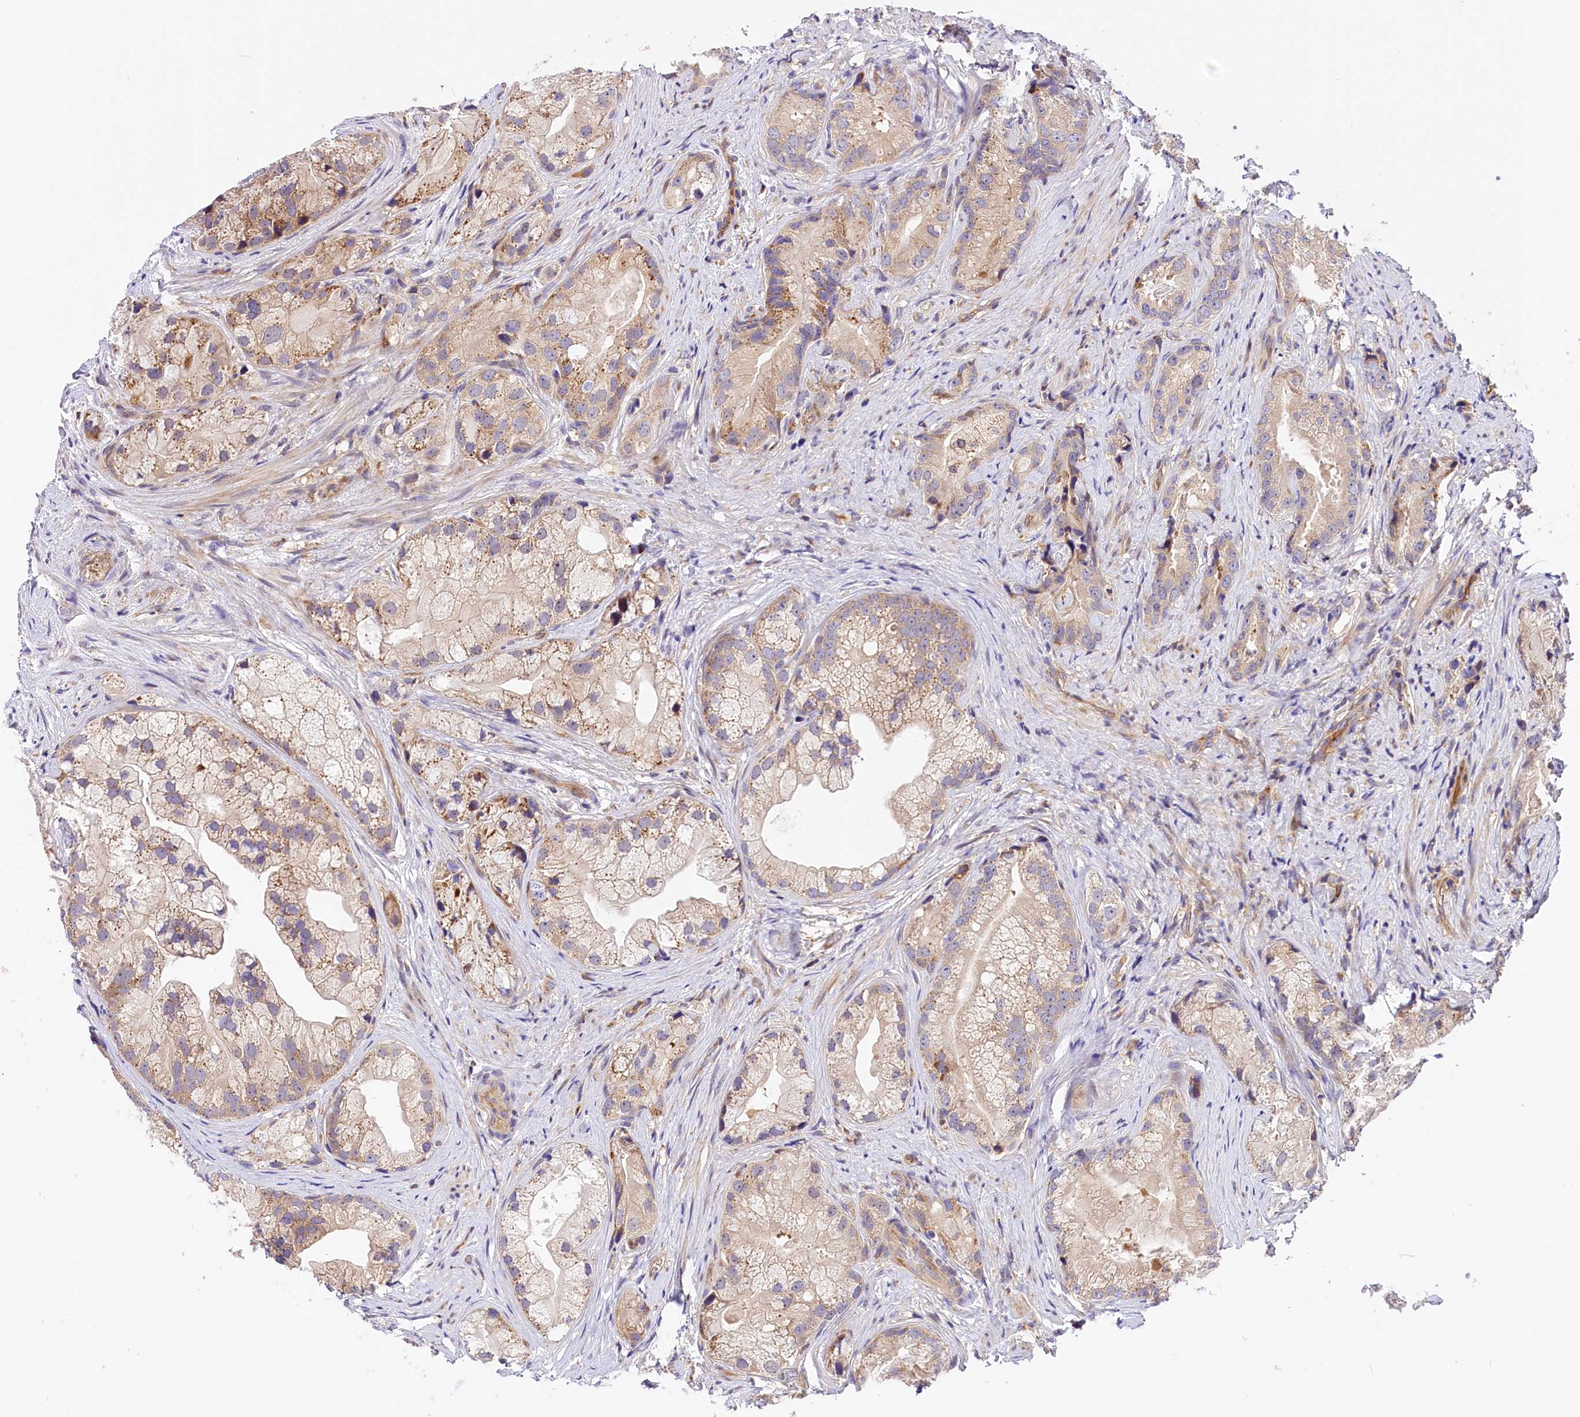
{"staining": {"intensity": "weak", "quantity": "<25%", "location": "cytoplasmic/membranous"}, "tissue": "prostate cancer", "cell_type": "Tumor cells", "image_type": "cancer", "snomed": [{"axis": "morphology", "description": "Adenocarcinoma, Low grade"}, {"axis": "topography", "description": "Prostate"}], "caption": "Immunohistochemistry (IHC) photomicrograph of prostate cancer (adenocarcinoma (low-grade)) stained for a protein (brown), which demonstrates no expression in tumor cells.", "gene": "ARMC6", "patient": {"sex": "male", "age": 71}}